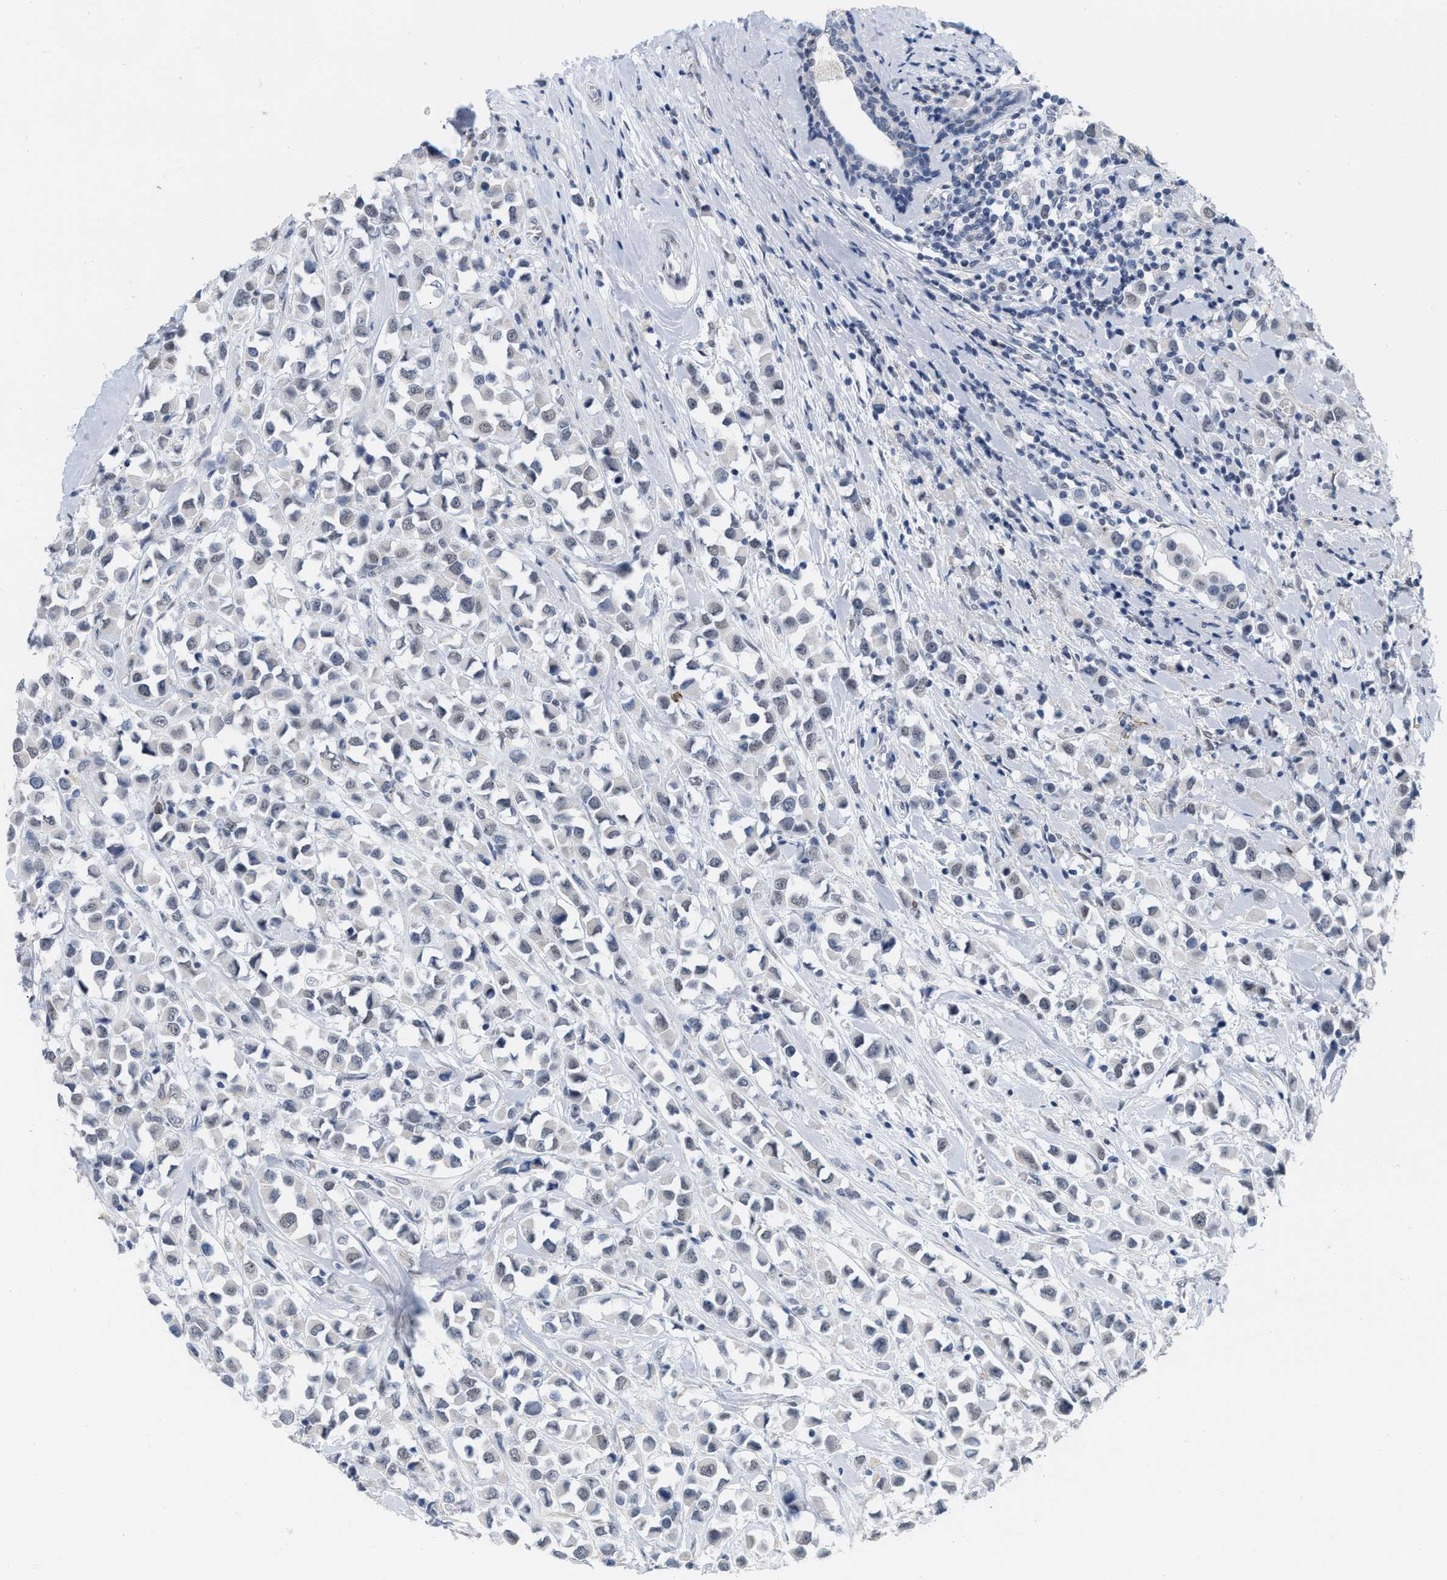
{"staining": {"intensity": "negative", "quantity": "none", "location": "none"}, "tissue": "breast cancer", "cell_type": "Tumor cells", "image_type": "cancer", "snomed": [{"axis": "morphology", "description": "Duct carcinoma"}, {"axis": "topography", "description": "Breast"}], "caption": "There is no significant expression in tumor cells of invasive ductal carcinoma (breast).", "gene": "XIRP1", "patient": {"sex": "female", "age": 61}}